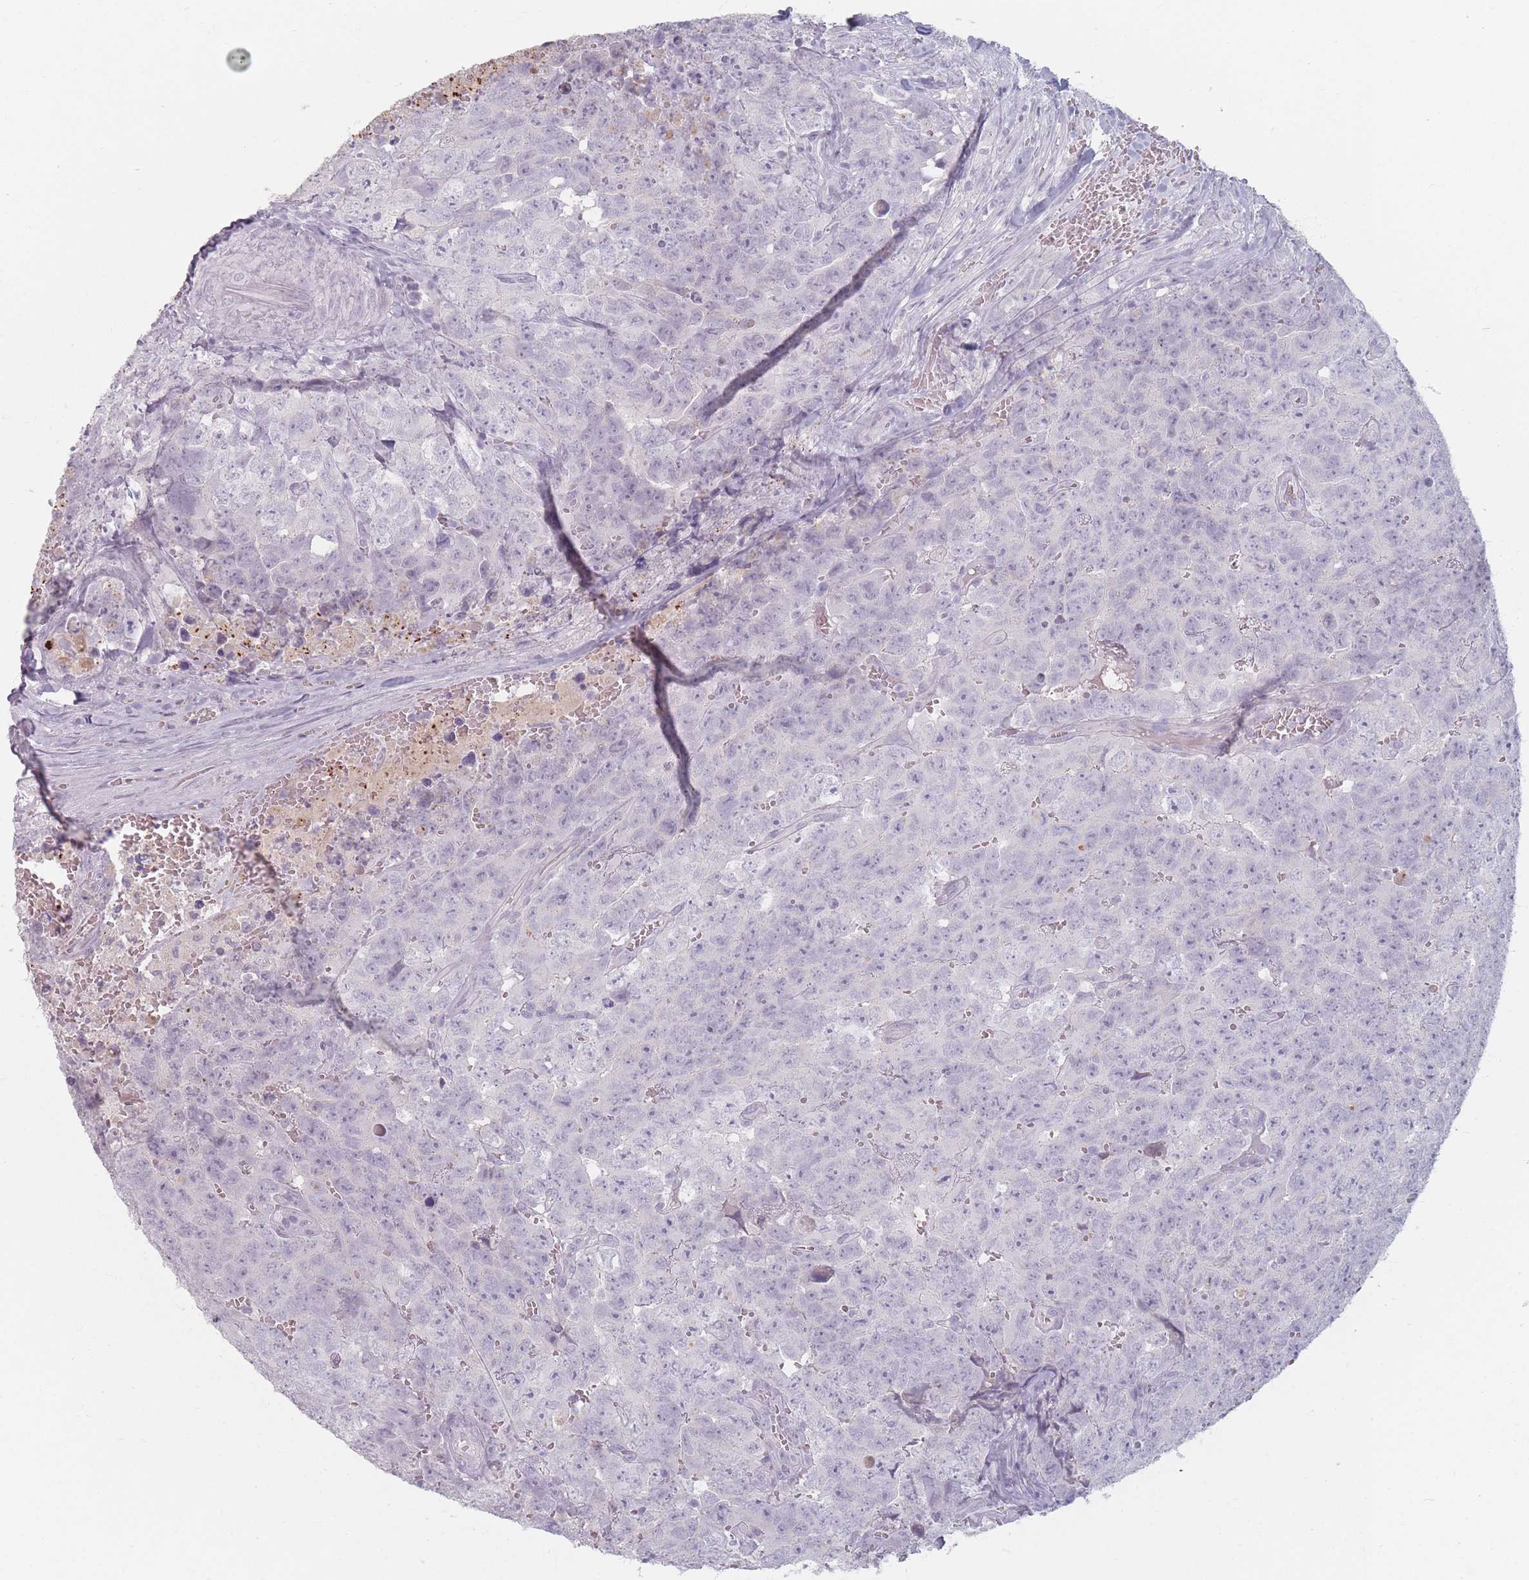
{"staining": {"intensity": "negative", "quantity": "none", "location": "none"}, "tissue": "testis cancer", "cell_type": "Tumor cells", "image_type": "cancer", "snomed": [{"axis": "morphology", "description": "Seminoma, NOS"}, {"axis": "morphology", "description": "Teratoma, malignant, NOS"}, {"axis": "topography", "description": "Testis"}], "caption": "The photomicrograph shows no staining of tumor cells in seminoma (testis).", "gene": "HELZ2", "patient": {"sex": "male", "age": 34}}